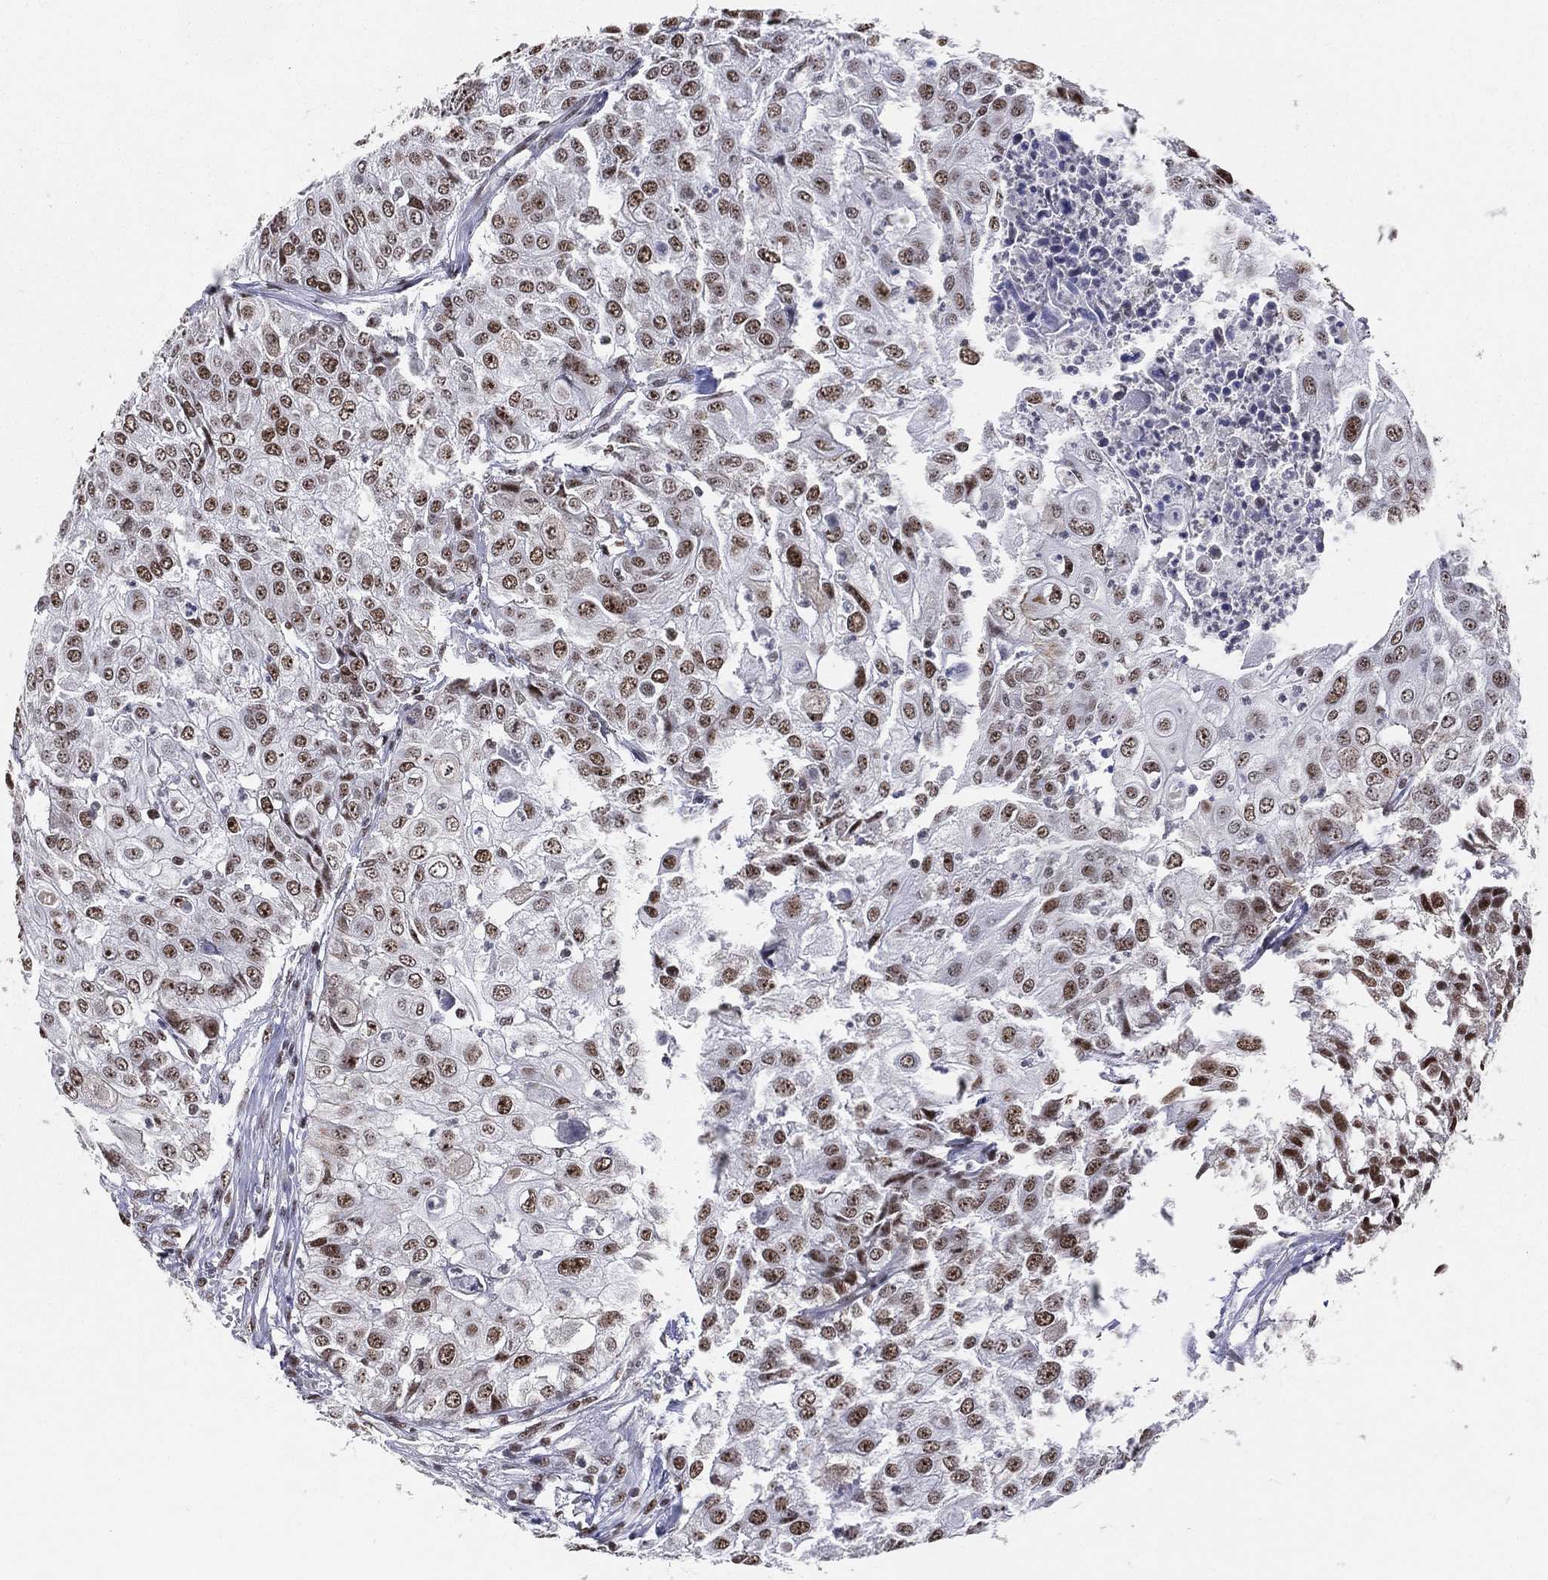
{"staining": {"intensity": "strong", "quantity": ">75%", "location": "nuclear"}, "tissue": "urothelial cancer", "cell_type": "Tumor cells", "image_type": "cancer", "snomed": [{"axis": "morphology", "description": "Urothelial carcinoma, High grade"}, {"axis": "topography", "description": "Urinary bladder"}], "caption": "The micrograph shows staining of urothelial cancer, revealing strong nuclear protein positivity (brown color) within tumor cells.", "gene": "CDK7", "patient": {"sex": "female", "age": 79}}